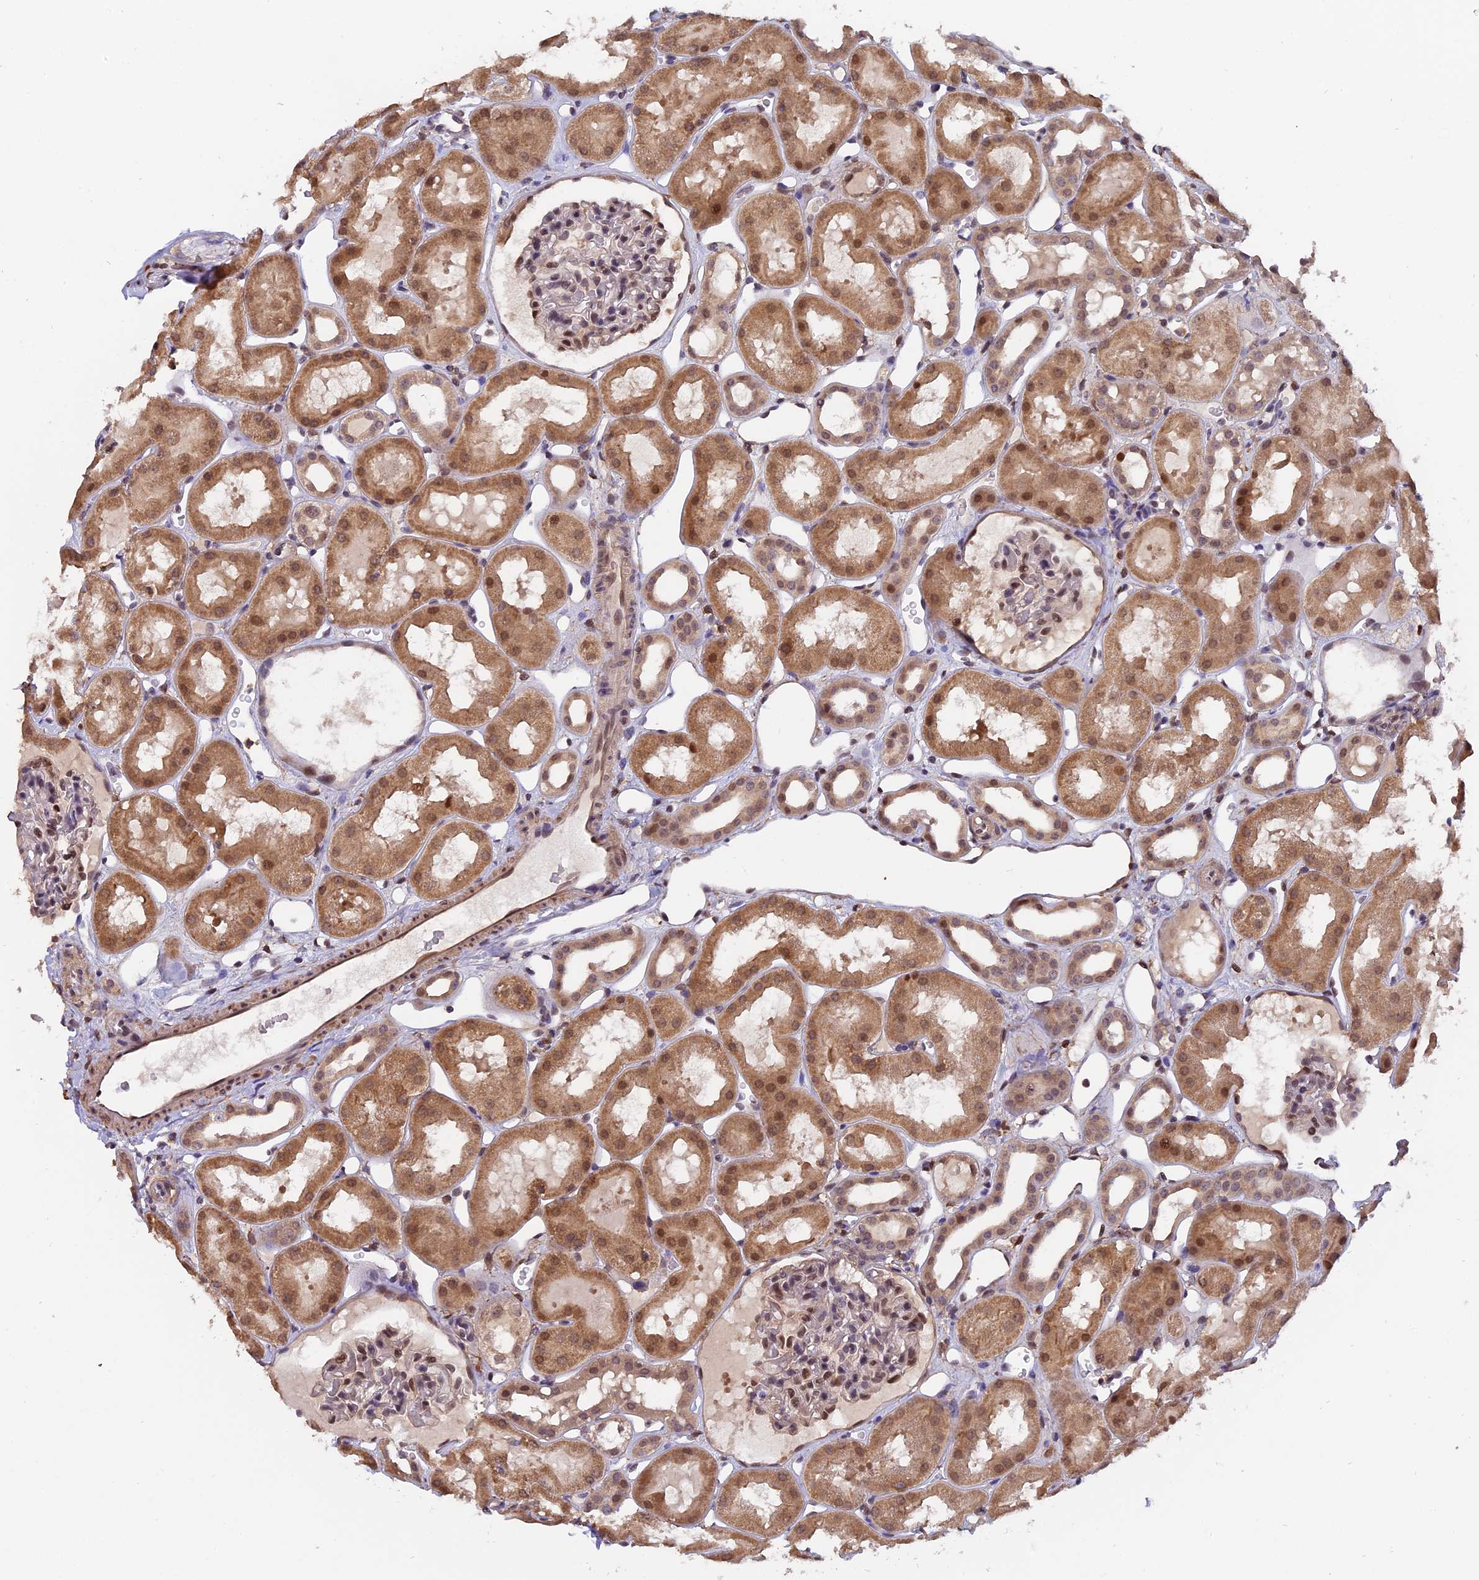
{"staining": {"intensity": "moderate", "quantity": "25%-75%", "location": "cytoplasmic/membranous,nuclear"}, "tissue": "kidney", "cell_type": "Cells in glomeruli", "image_type": "normal", "snomed": [{"axis": "morphology", "description": "Normal tissue, NOS"}, {"axis": "topography", "description": "Kidney"}, {"axis": "topography", "description": "Urinary bladder"}], "caption": "Kidney stained with DAB (3,3'-diaminobenzidine) immunohistochemistry exhibits medium levels of moderate cytoplasmic/membranous,nuclear positivity in about 25%-75% of cells in glomeruli. Ihc stains the protein in brown and the nuclei are stained blue.", "gene": "FAM118B", "patient": {"sex": "male", "age": 16}}